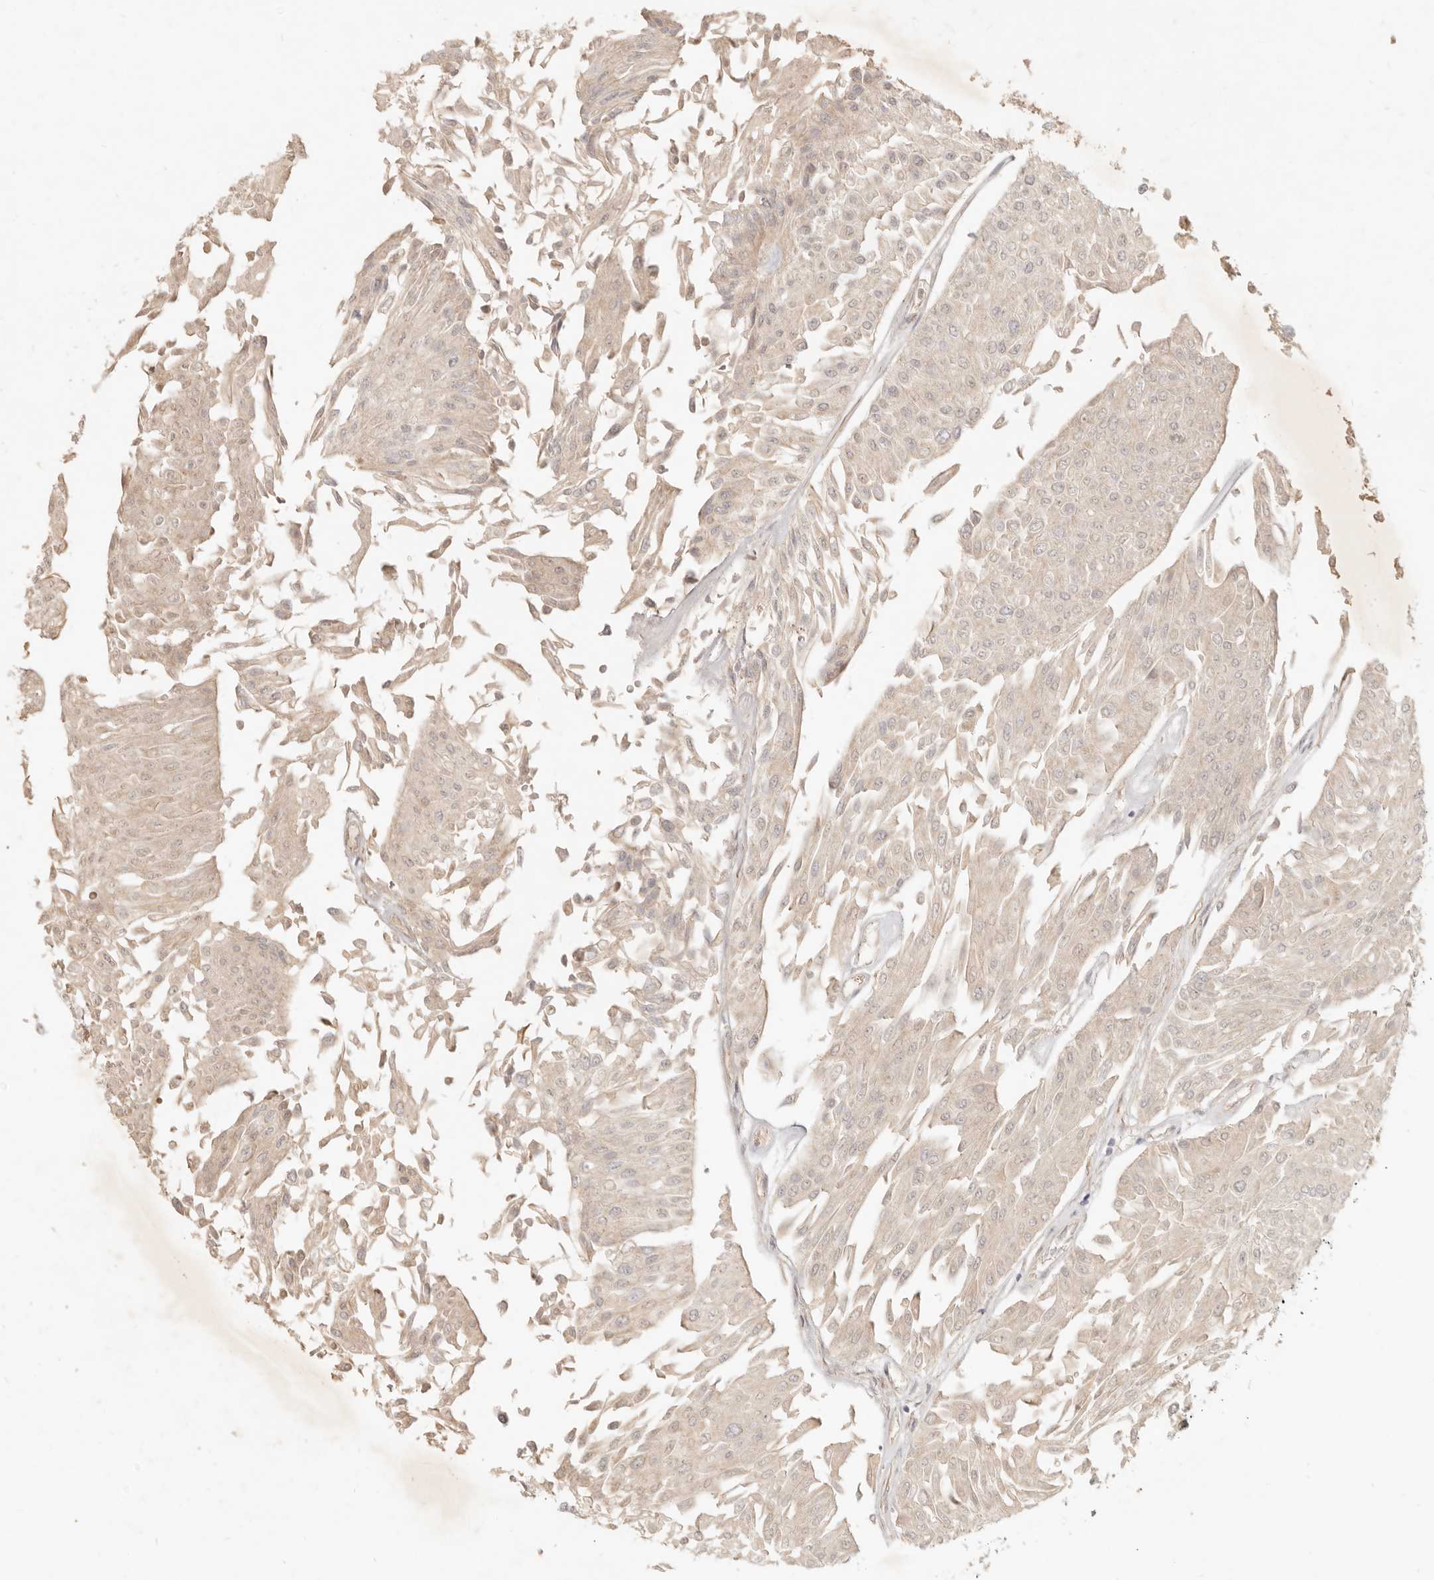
{"staining": {"intensity": "weak", "quantity": ">75%", "location": "cytoplasmic/membranous"}, "tissue": "urothelial cancer", "cell_type": "Tumor cells", "image_type": "cancer", "snomed": [{"axis": "morphology", "description": "Urothelial carcinoma, Low grade"}, {"axis": "topography", "description": "Urinary bladder"}], "caption": "Immunohistochemistry histopathology image of urothelial cancer stained for a protein (brown), which demonstrates low levels of weak cytoplasmic/membranous staining in approximately >75% of tumor cells.", "gene": "UBXN11", "patient": {"sex": "male", "age": 67}}